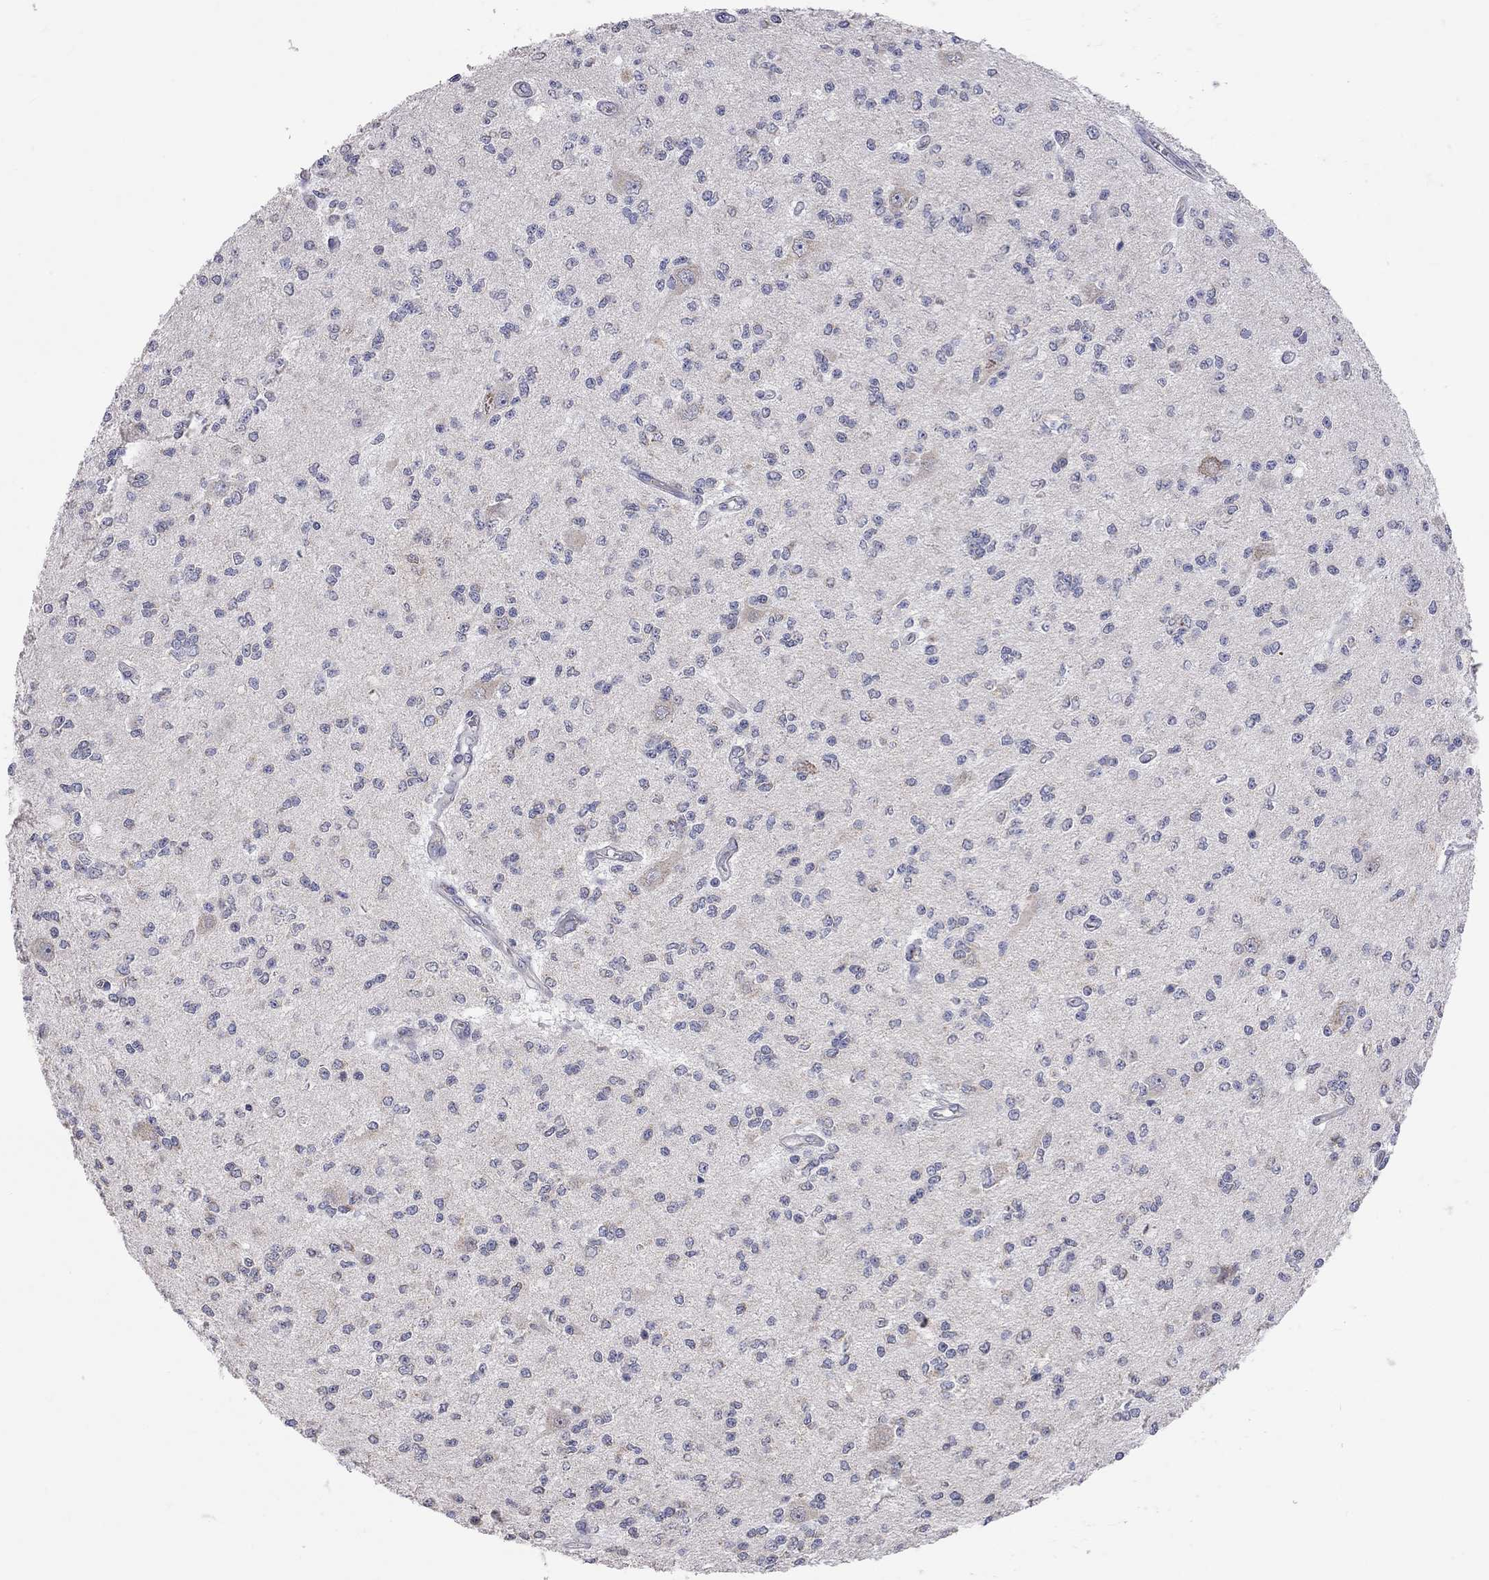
{"staining": {"intensity": "negative", "quantity": "none", "location": "none"}, "tissue": "glioma", "cell_type": "Tumor cells", "image_type": "cancer", "snomed": [{"axis": "morphology", "description": "Glioma, malignant, Low grade"}, {"axis": "topography", "description": "Brain"}], "caption": "This photomicrograph is of malignant glioma (low-grade) stained with IHC to label a protein in brown with the nuclei are counter-stained blue. There is no staining in tumor cells.", "gene": "OPRK1", "patient": {"sex": "male", "age": 67}}